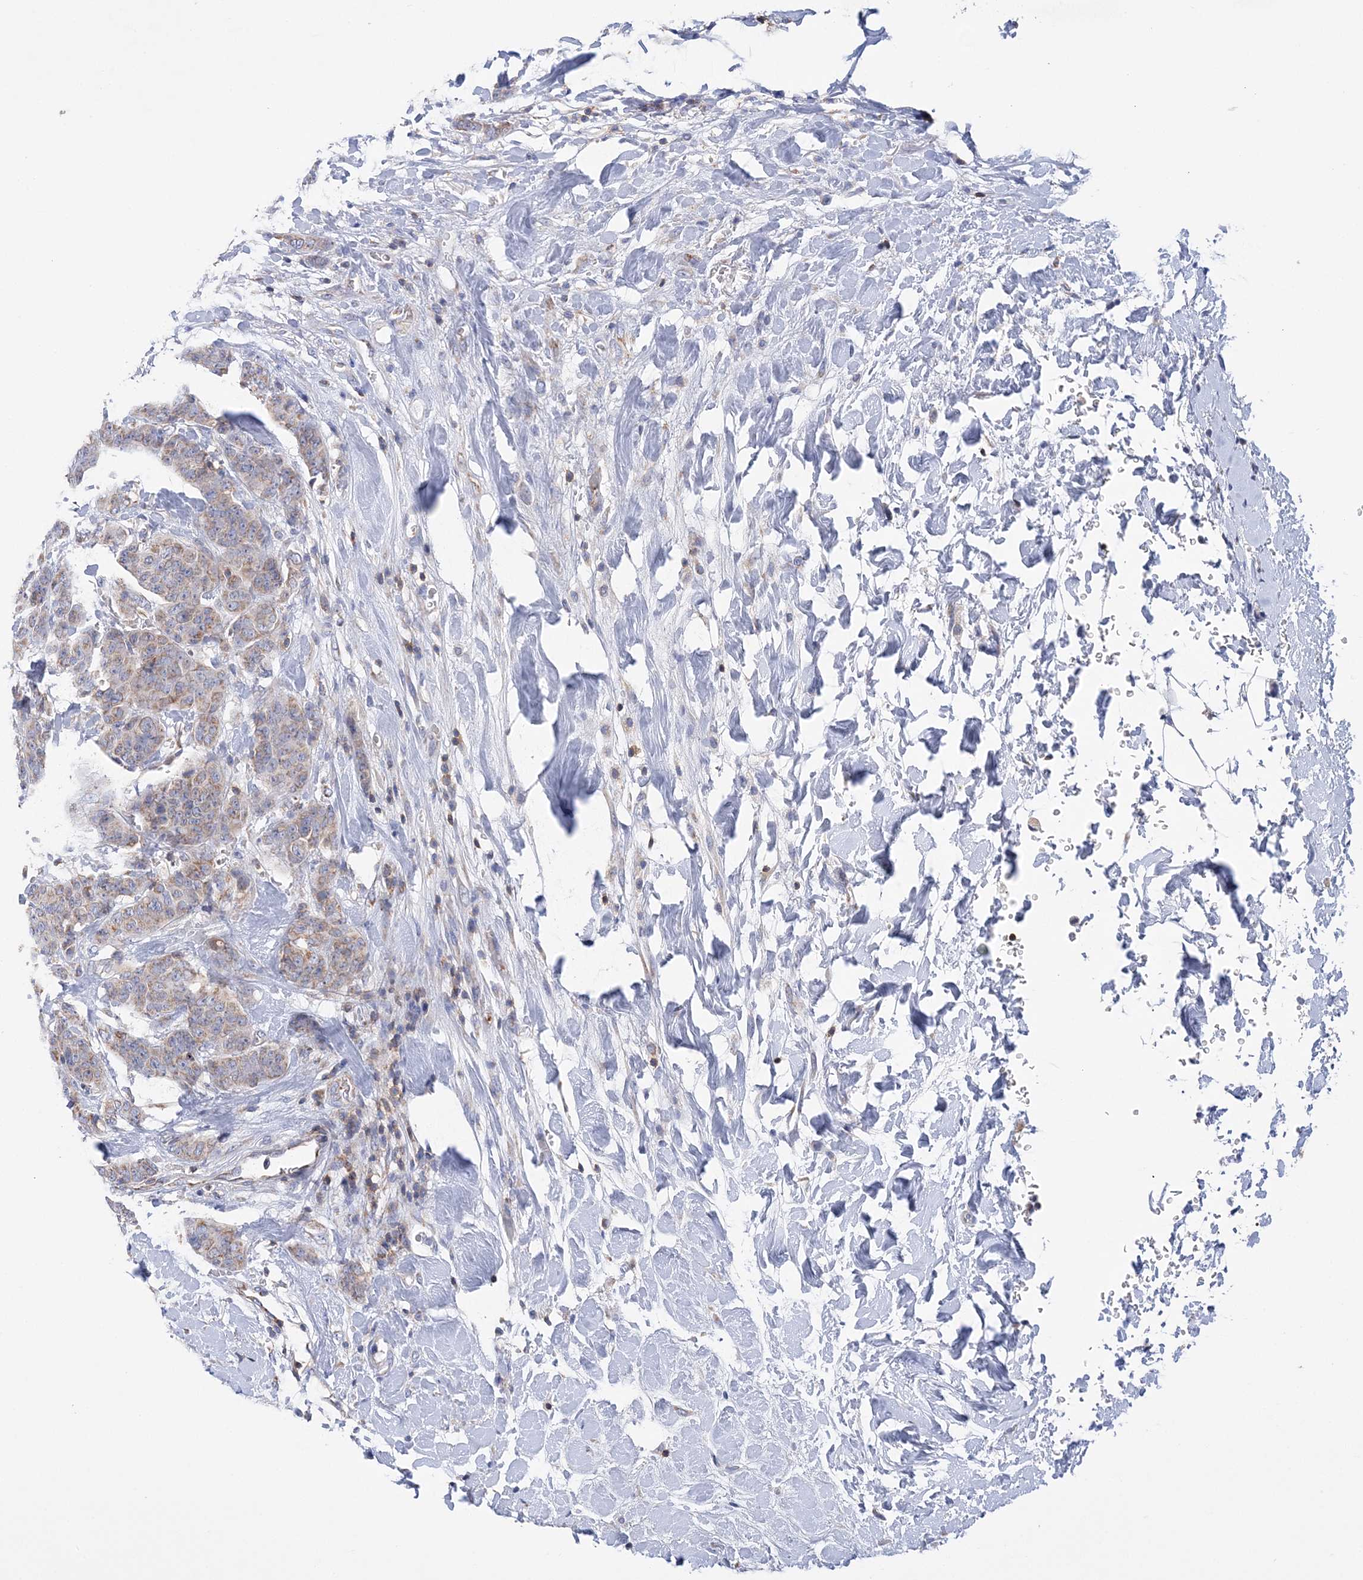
{"staining": {"intensity": "weak", "quantity": "25%-75%", "location": "cytoplasmic/membranous"}, "tissue": "breast cancer", "cell_type": "Tumor cells", "image_type": "cancer", "snomed": [{"axis": "morphology", "description": "Duct carcinoma"}, {"axis": "topography", "description": "Breast"}], "caption": "Protein staining demonstrates weak cytoplasmic/membranous expression in approximately 25%-75% of tumor cells in intraductal carcinoma (breast).", "gene": "TTC32", "patient": {"sex": "female", "age": 40}}